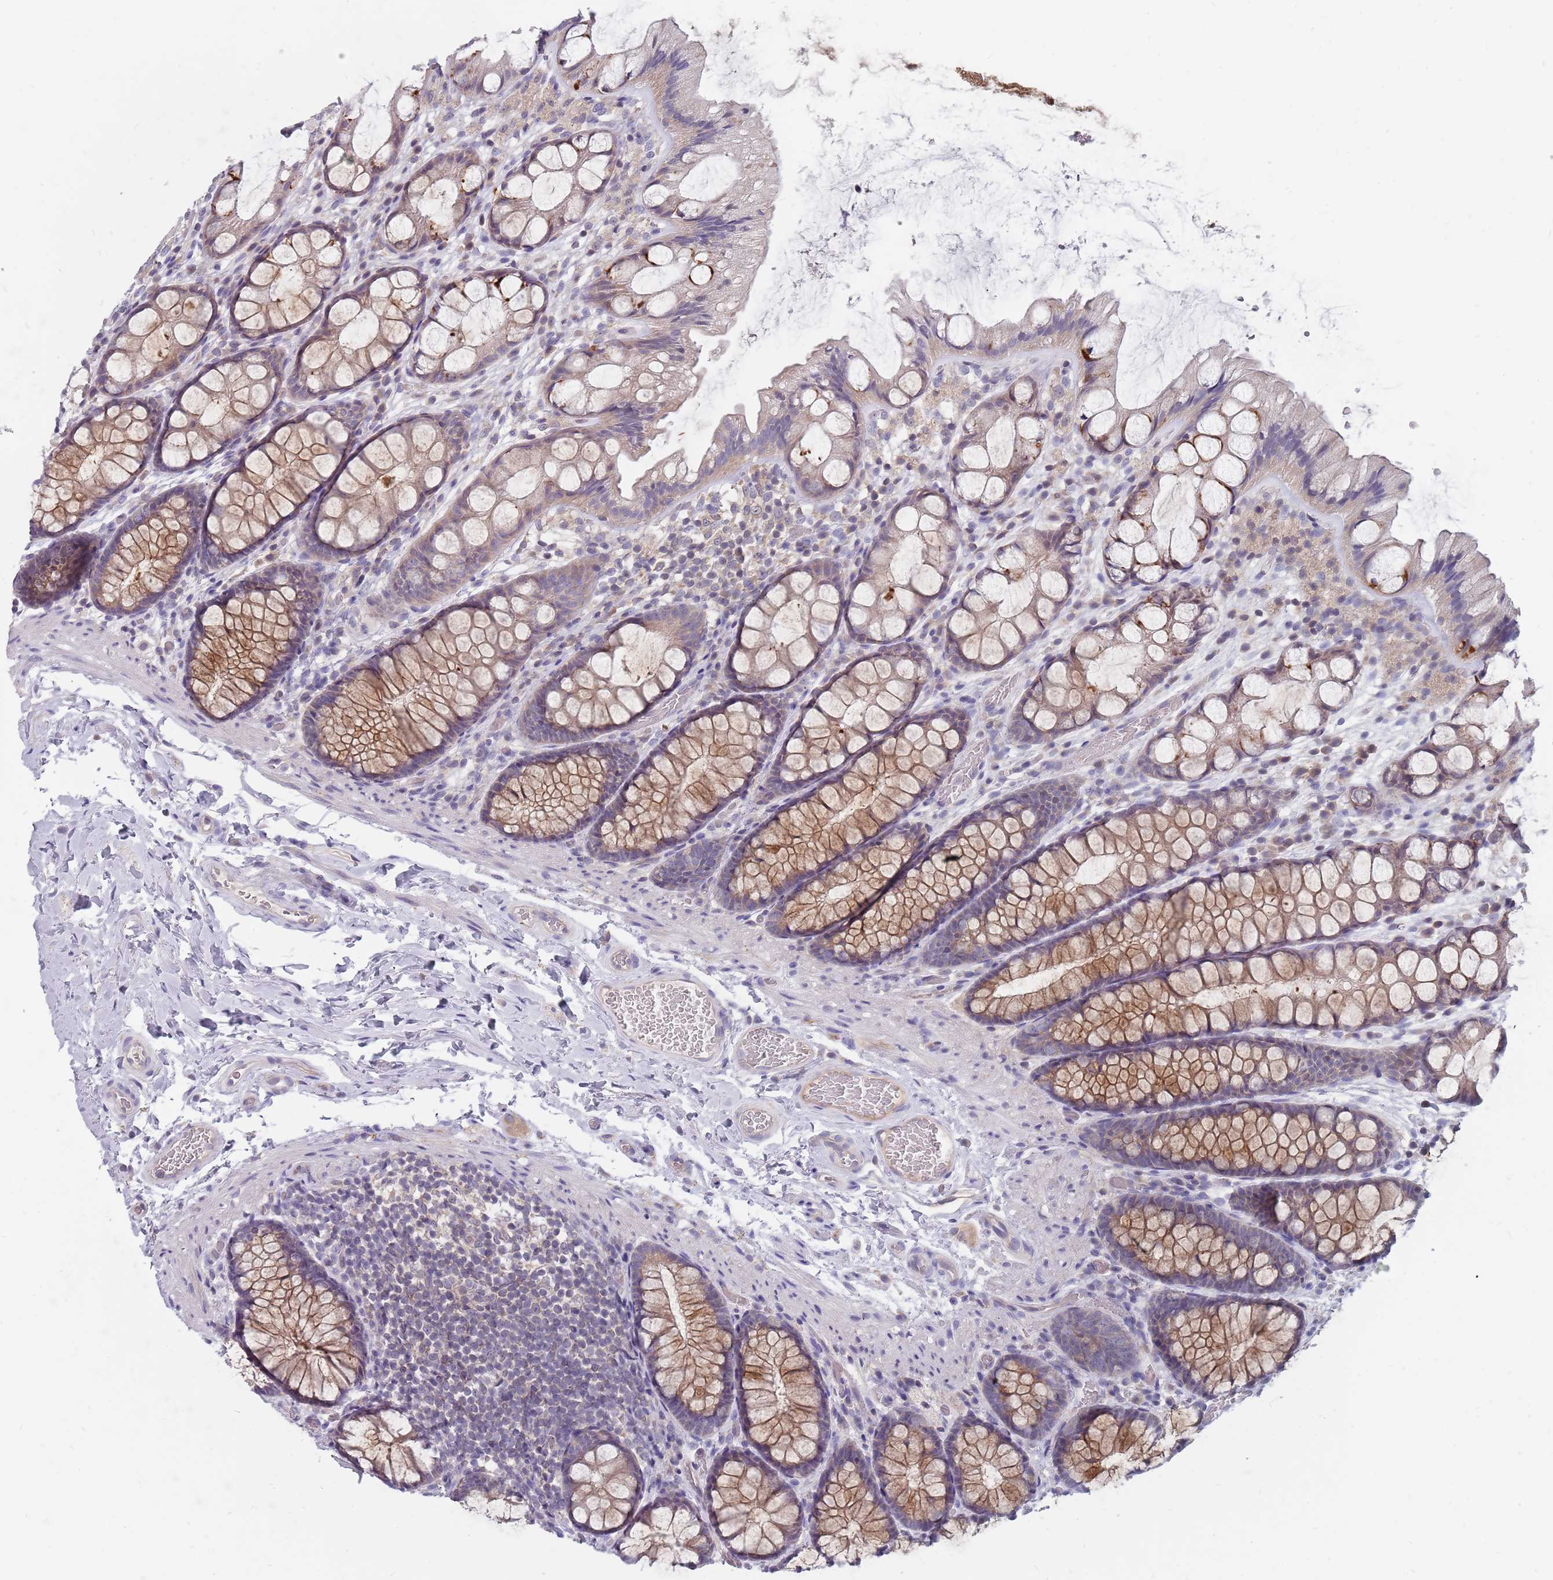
{"staining": {"intensity": "negative", "quantity": "none", "location": "none"}, "tissue": "colon", "cell_type": "Endothelial cells", "image_type": "normal", "snomed": [{"axis": "morphology", "description": "Normal tissue, NOS"}, {"axis": "topography", "description": "Colon"}], "caption": "Immunohistochemistry histopathology image of normal human colon stained for a protein (brown), which reveals no staining in endothelial cells.", "gene": "CMTR2", "patient": {"sex": "male", "age": 47}}